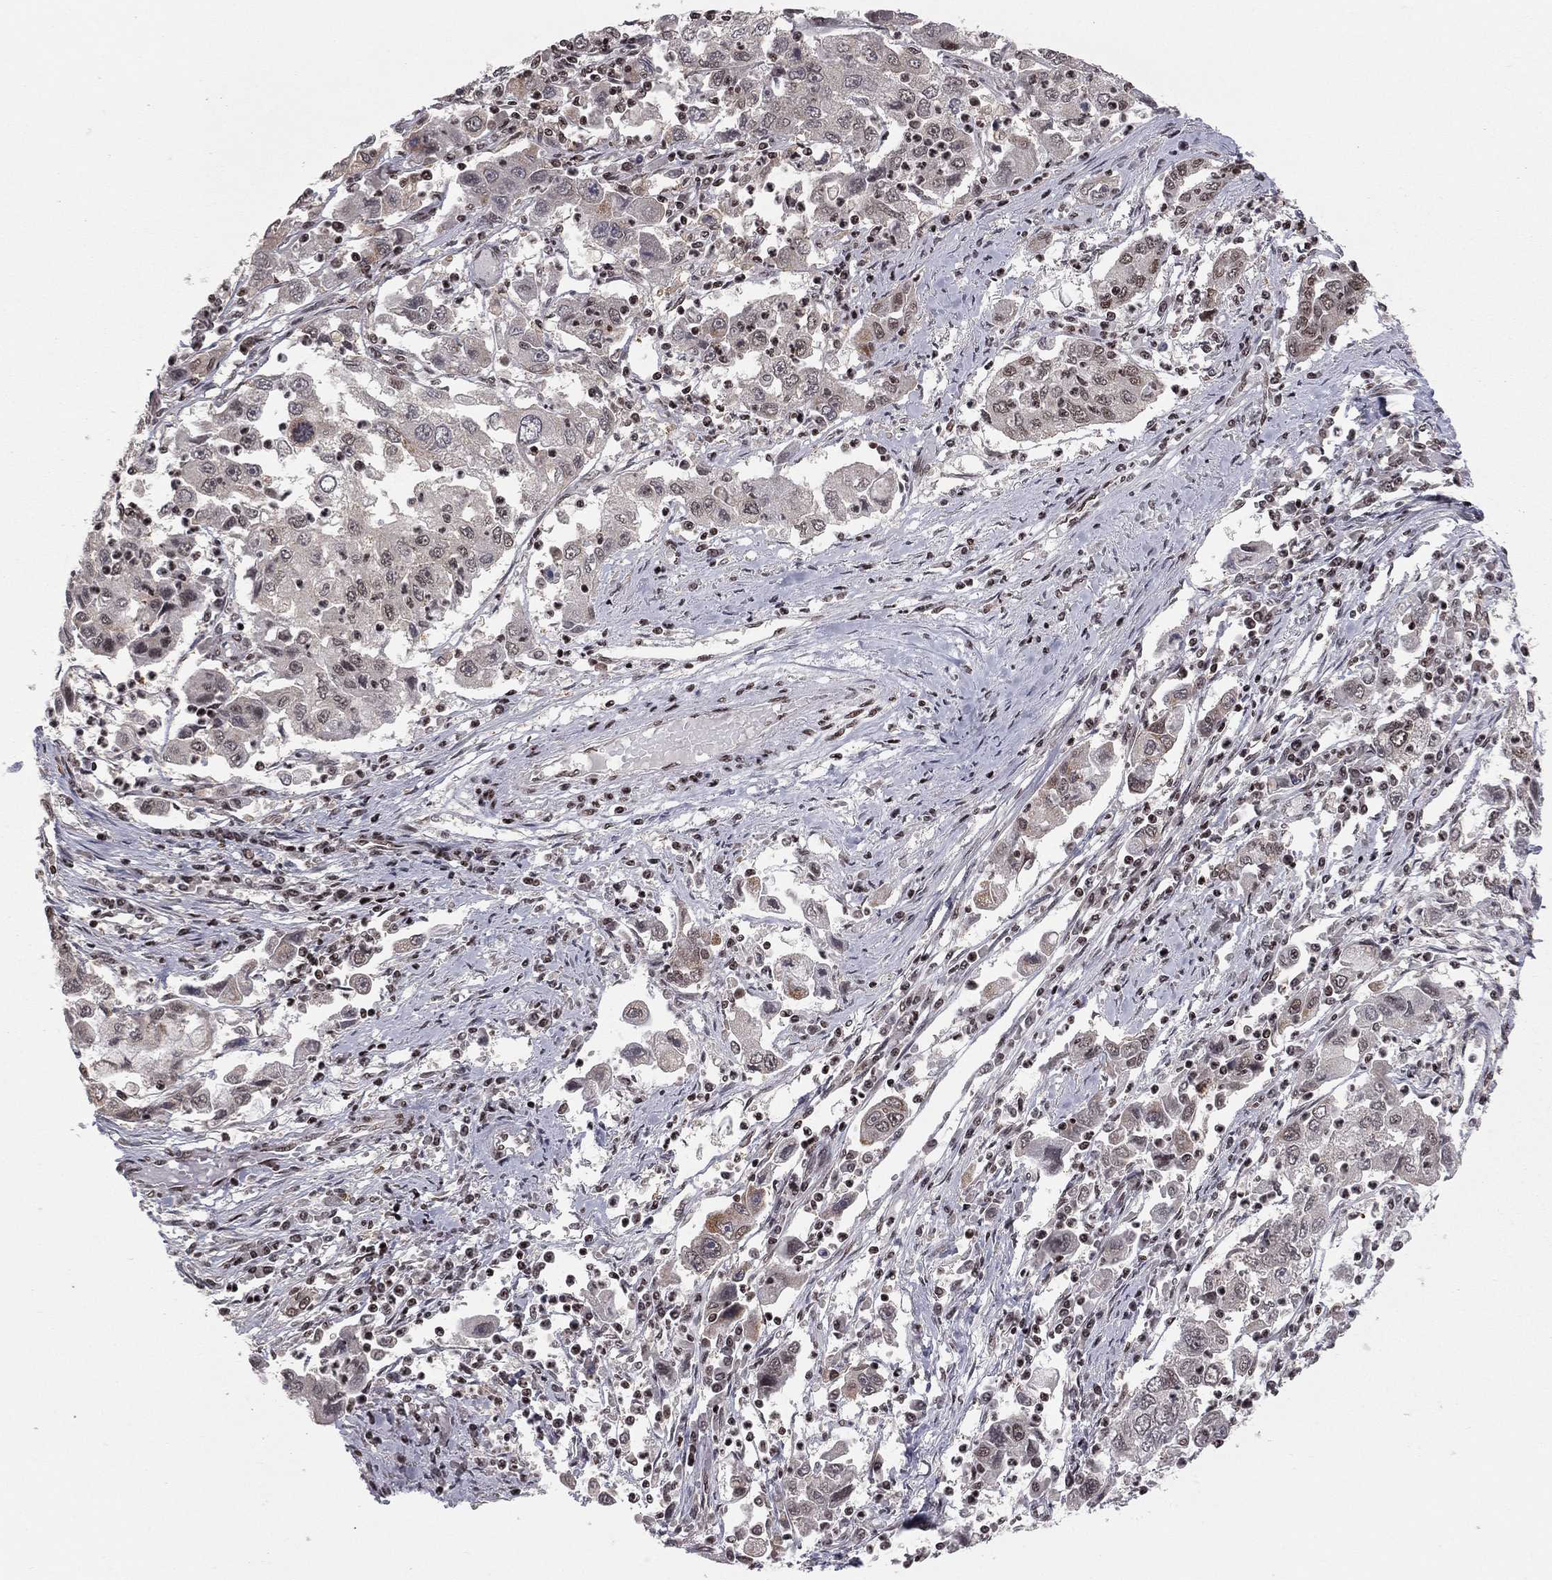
{"staining": {"intensity": "weak", "quantity": "<25%", "location": "nuclear"}, "tissue": "cervical cancer", "cell_type": "Tumor cells", "image_type": "cancer", "snomed": [{"axis": "morphology", "description": "Squamous cell carcinoma, NOS"}, {"axis": "topography", "description": "Cervix"}], "caption": "High magnification brightfield microscopy of cervical cancer (squamous cell carcinoma) stained with DAB (brown) and counterstained with hematoxylin (blue): tumor cells show no significant positivity.", "gene": "NFYB", "patient": {"sex": "female", "age": 36}}